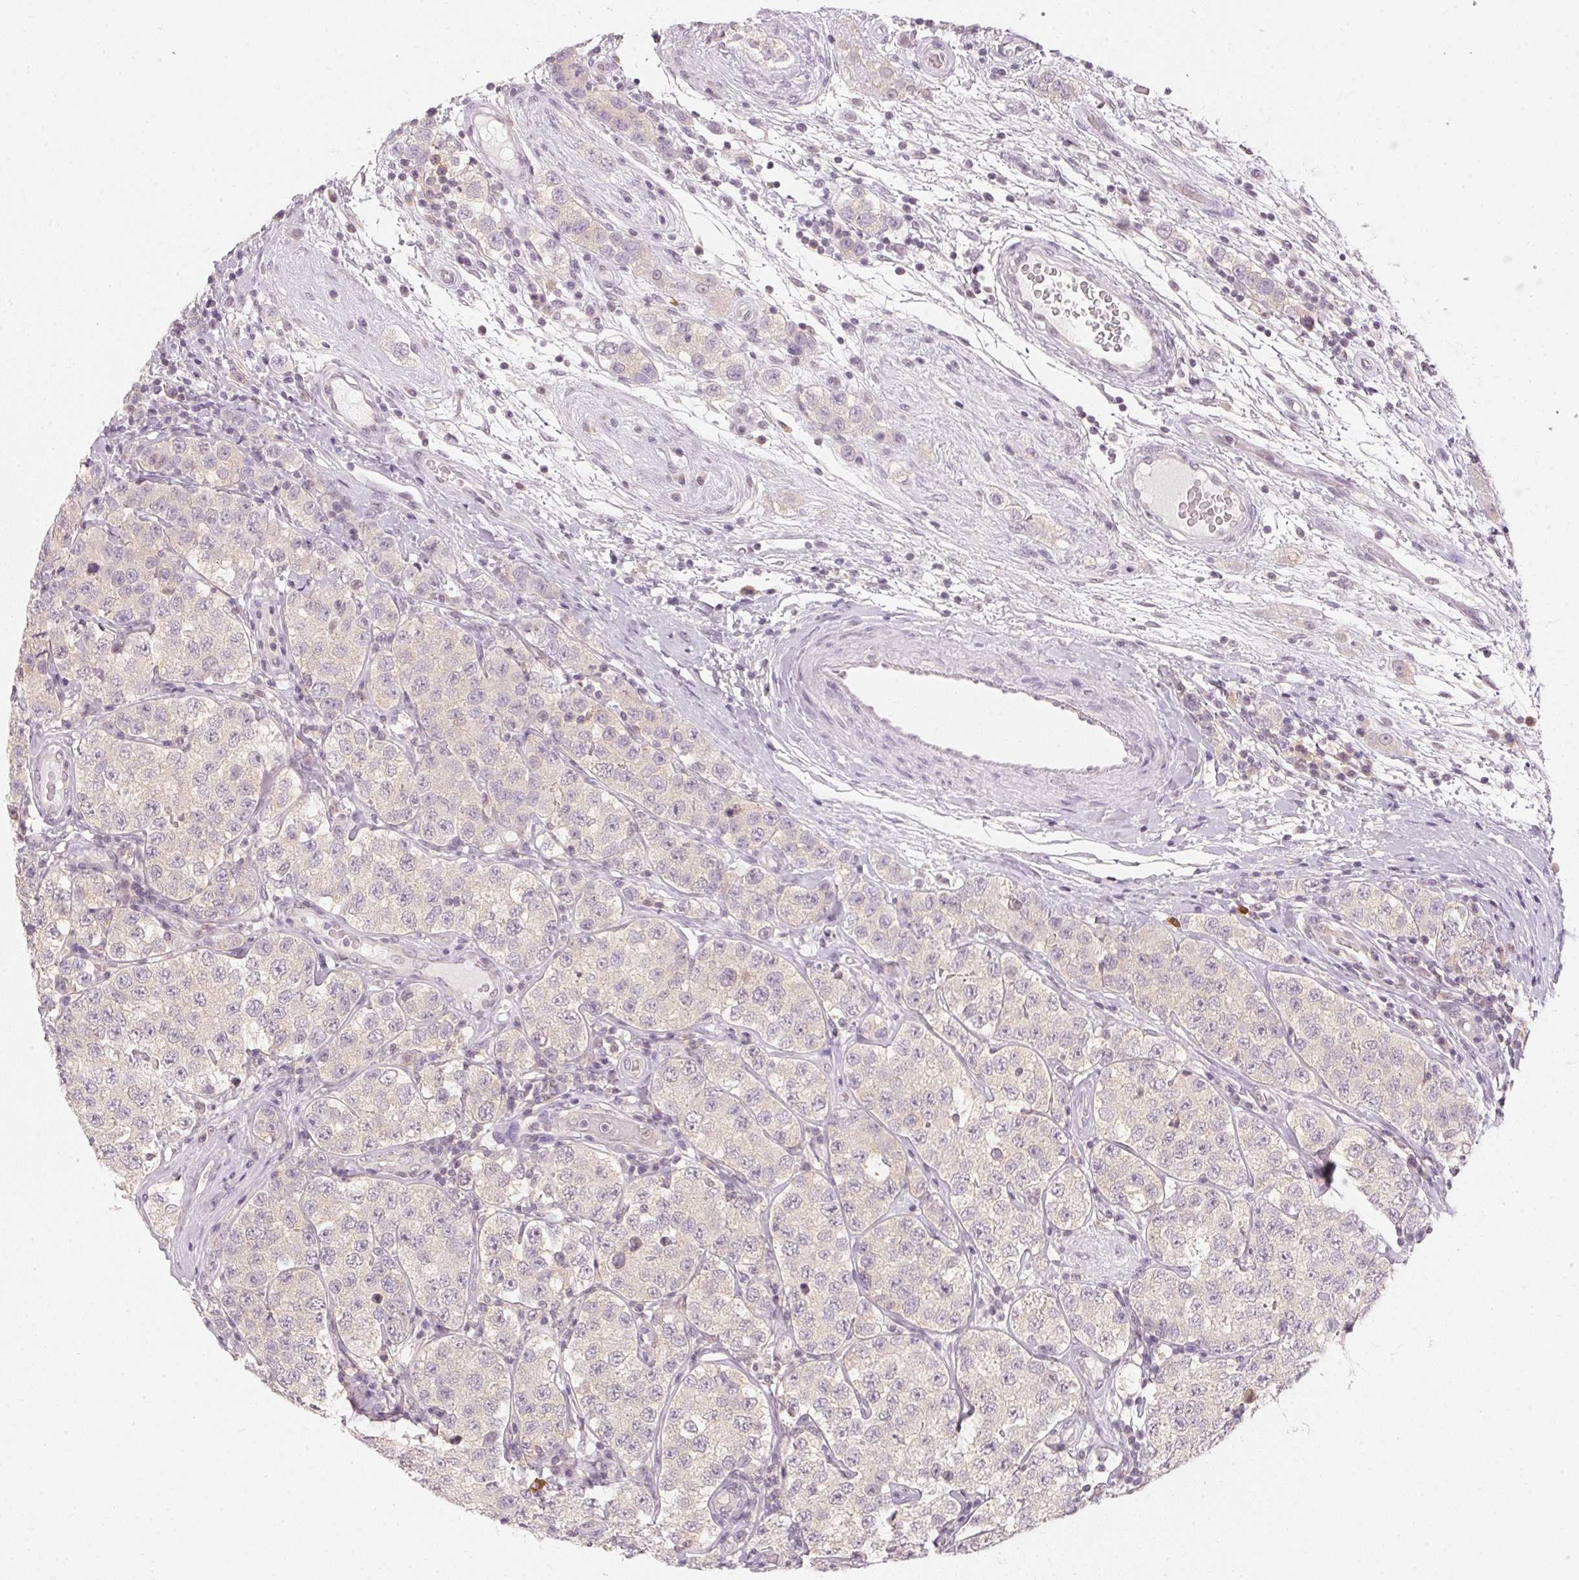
{"staining": {"intensity": "negative", "quantity": "none", "location": "none"}, "tissue": "testis cancer", "cell_type": "Tumor cells", "image_type": "cancer", "snomed": [{"axis": "morphology", "description": "Seminoma, NOS"}, {"axis": "topography", "description": "Testis"}], "caption": "Seminoma (testis) was stained to show a protein in brown. There is no significant positivity in tumor cells.", "gene": "KPRP", "patient": {"sex": "male", "age": 34}}